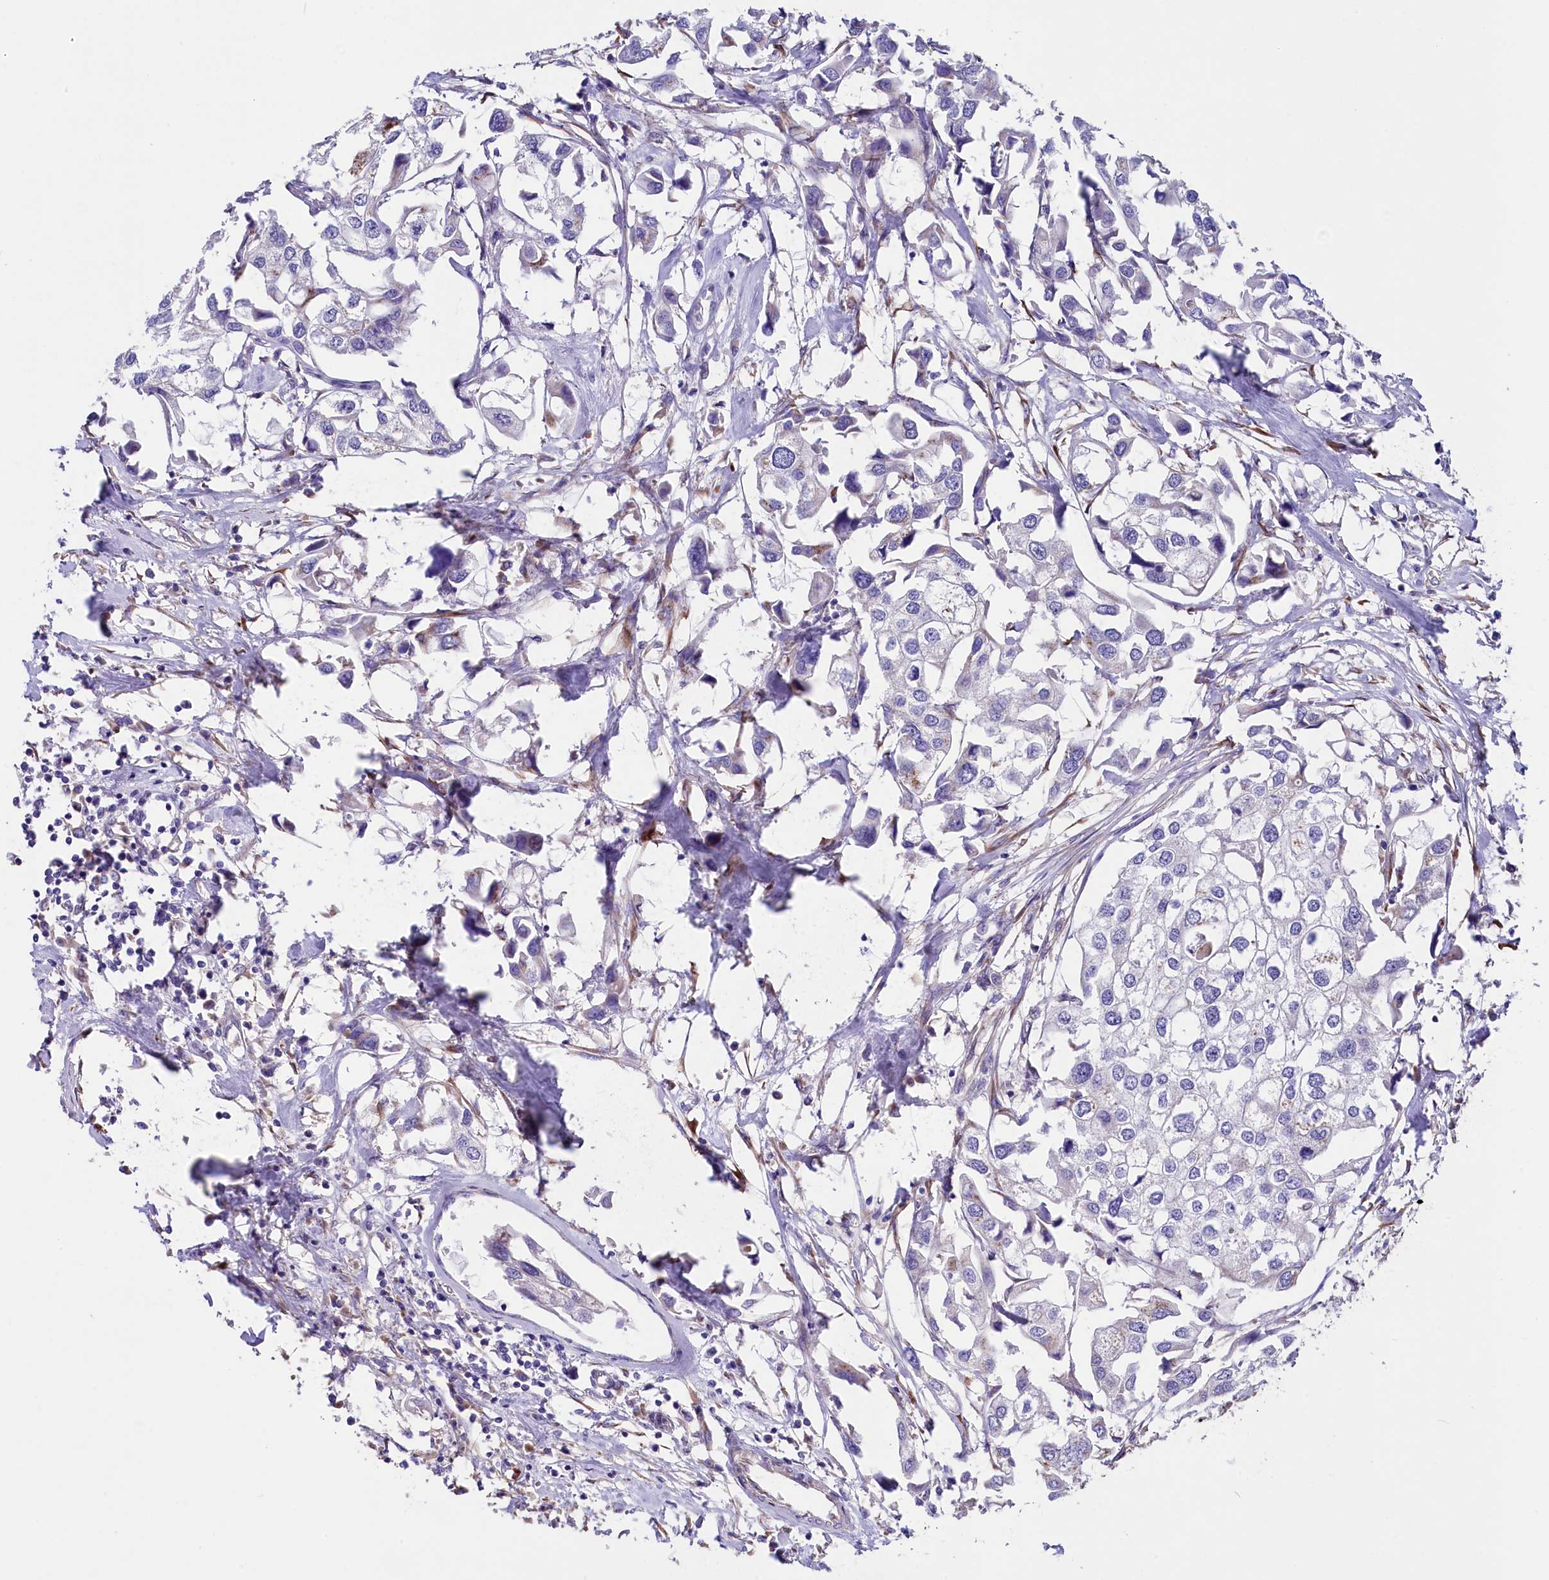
{"staining": {"intensity": "negative", "quantity": "none", "location": "none"}, "tissue": "urothelial cancer", "cell_type": "Tumor cells", "image_type": "cancer", "snomed": [{"axis": "morphology", "description": "Urothelial carcinoma, High grade"}, {"axis": "topography", "description": "Urinary bladder"}], "caption": "High-grade urothelial carcinoma was stained to show a protein in brown. There is no significant expression in tumor cells.", "gene": "GPR108", "patient": {"sex": "male", "age": 64}}